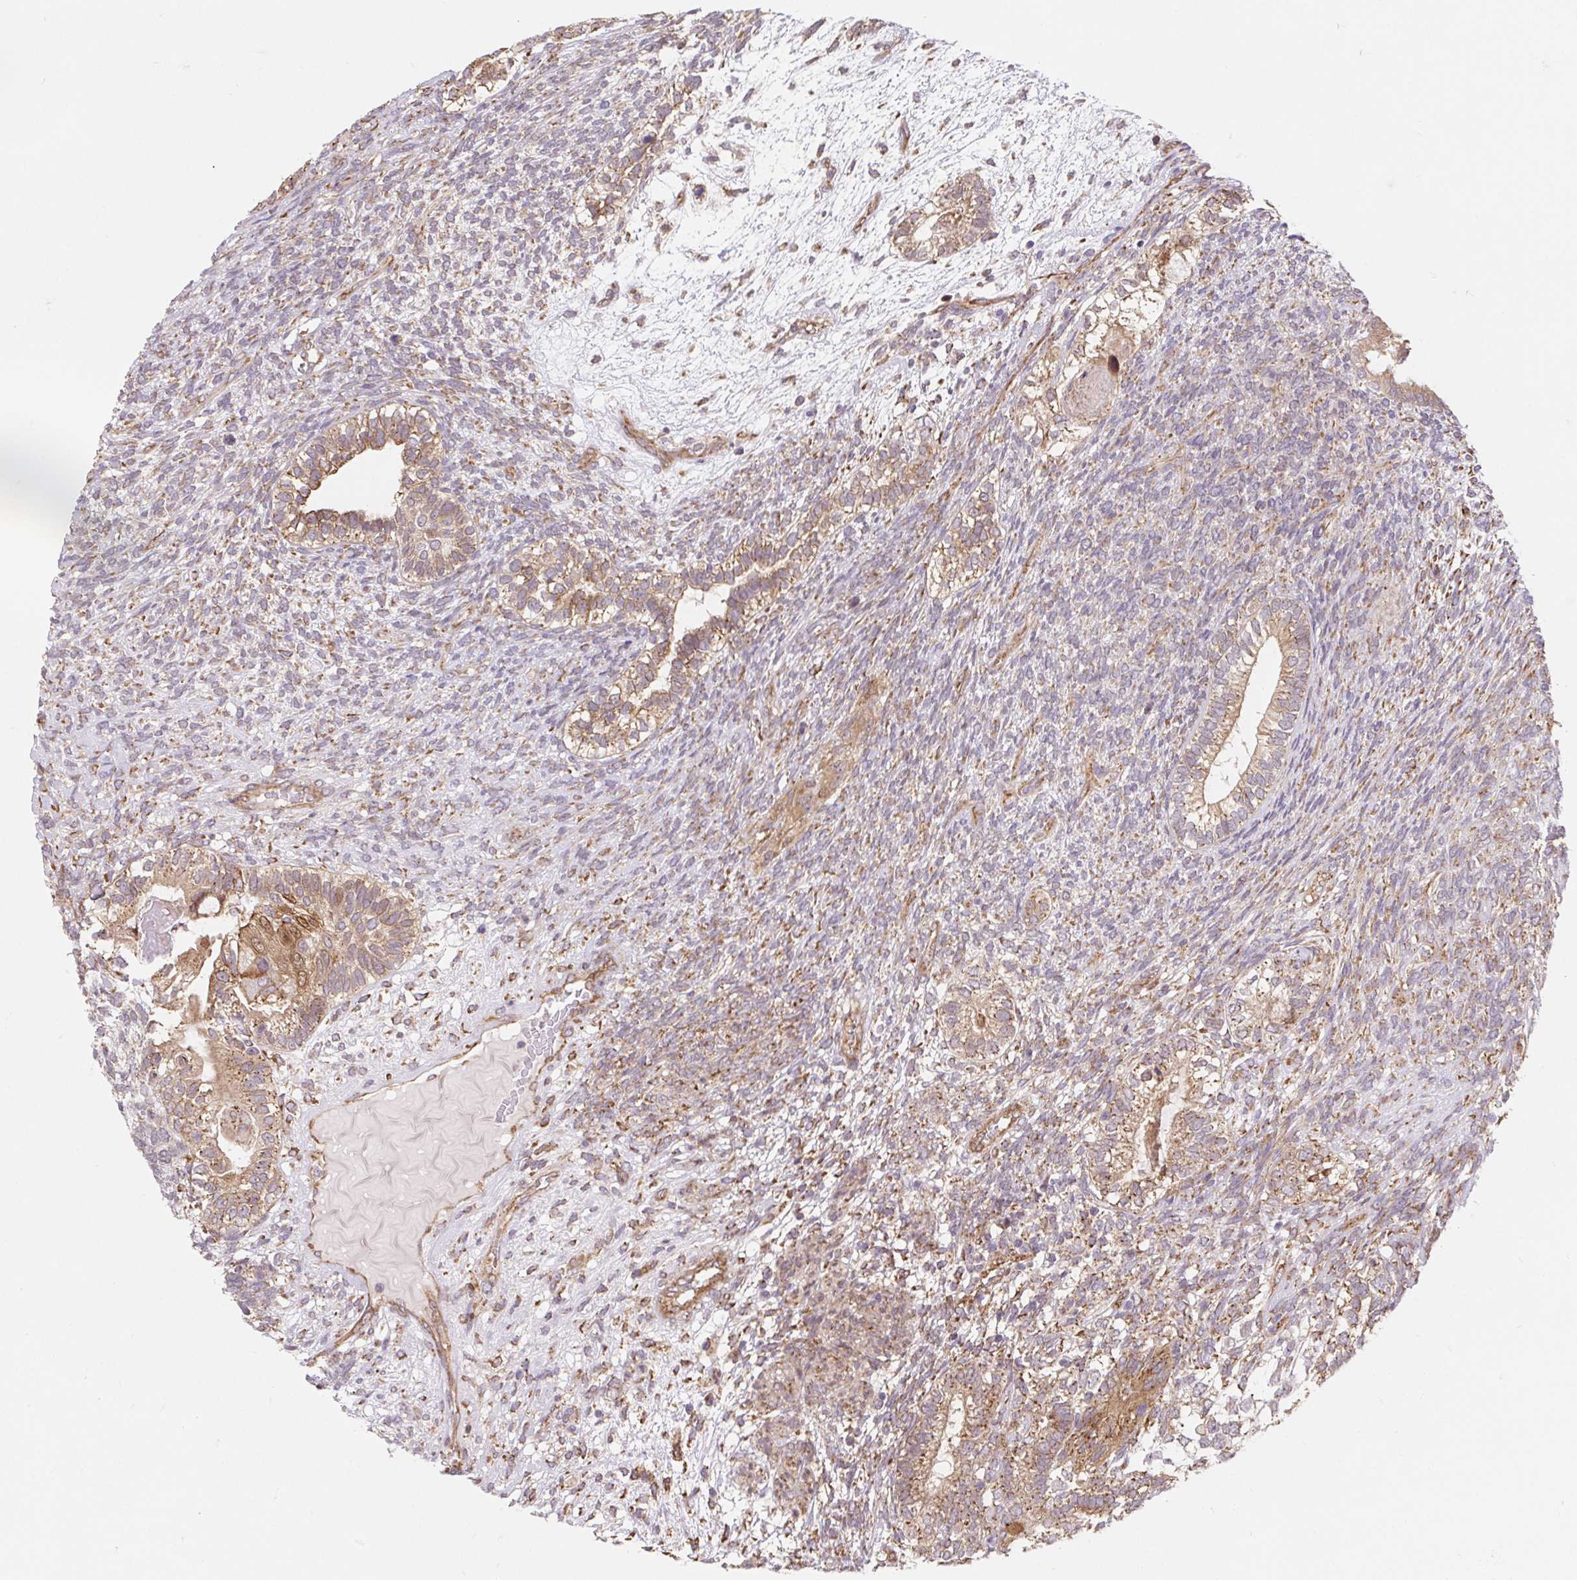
{"staining": {"intensity": "moderate", "quantity": ">75%", "location": "cytoplasmic/membranous"}, "tissue": "testis cancer", "cell_type": "Tumor cells", "image_type": "cancer", "snomed": [{"axis": "morphology", "description": "Seminoma, NOS"}, {"axis": "morphology", "description": "Carcinoma, Embryonal, NOS"}, {"axis": "topography", "description": "Testis"}], "caption": "Seminoma (testis) tissue displays moderate cytoplasmic/membranous expression in about >75% of tumor cells", "gene": "LYPD5", "patient": {"sex": "male", "age": 41}}